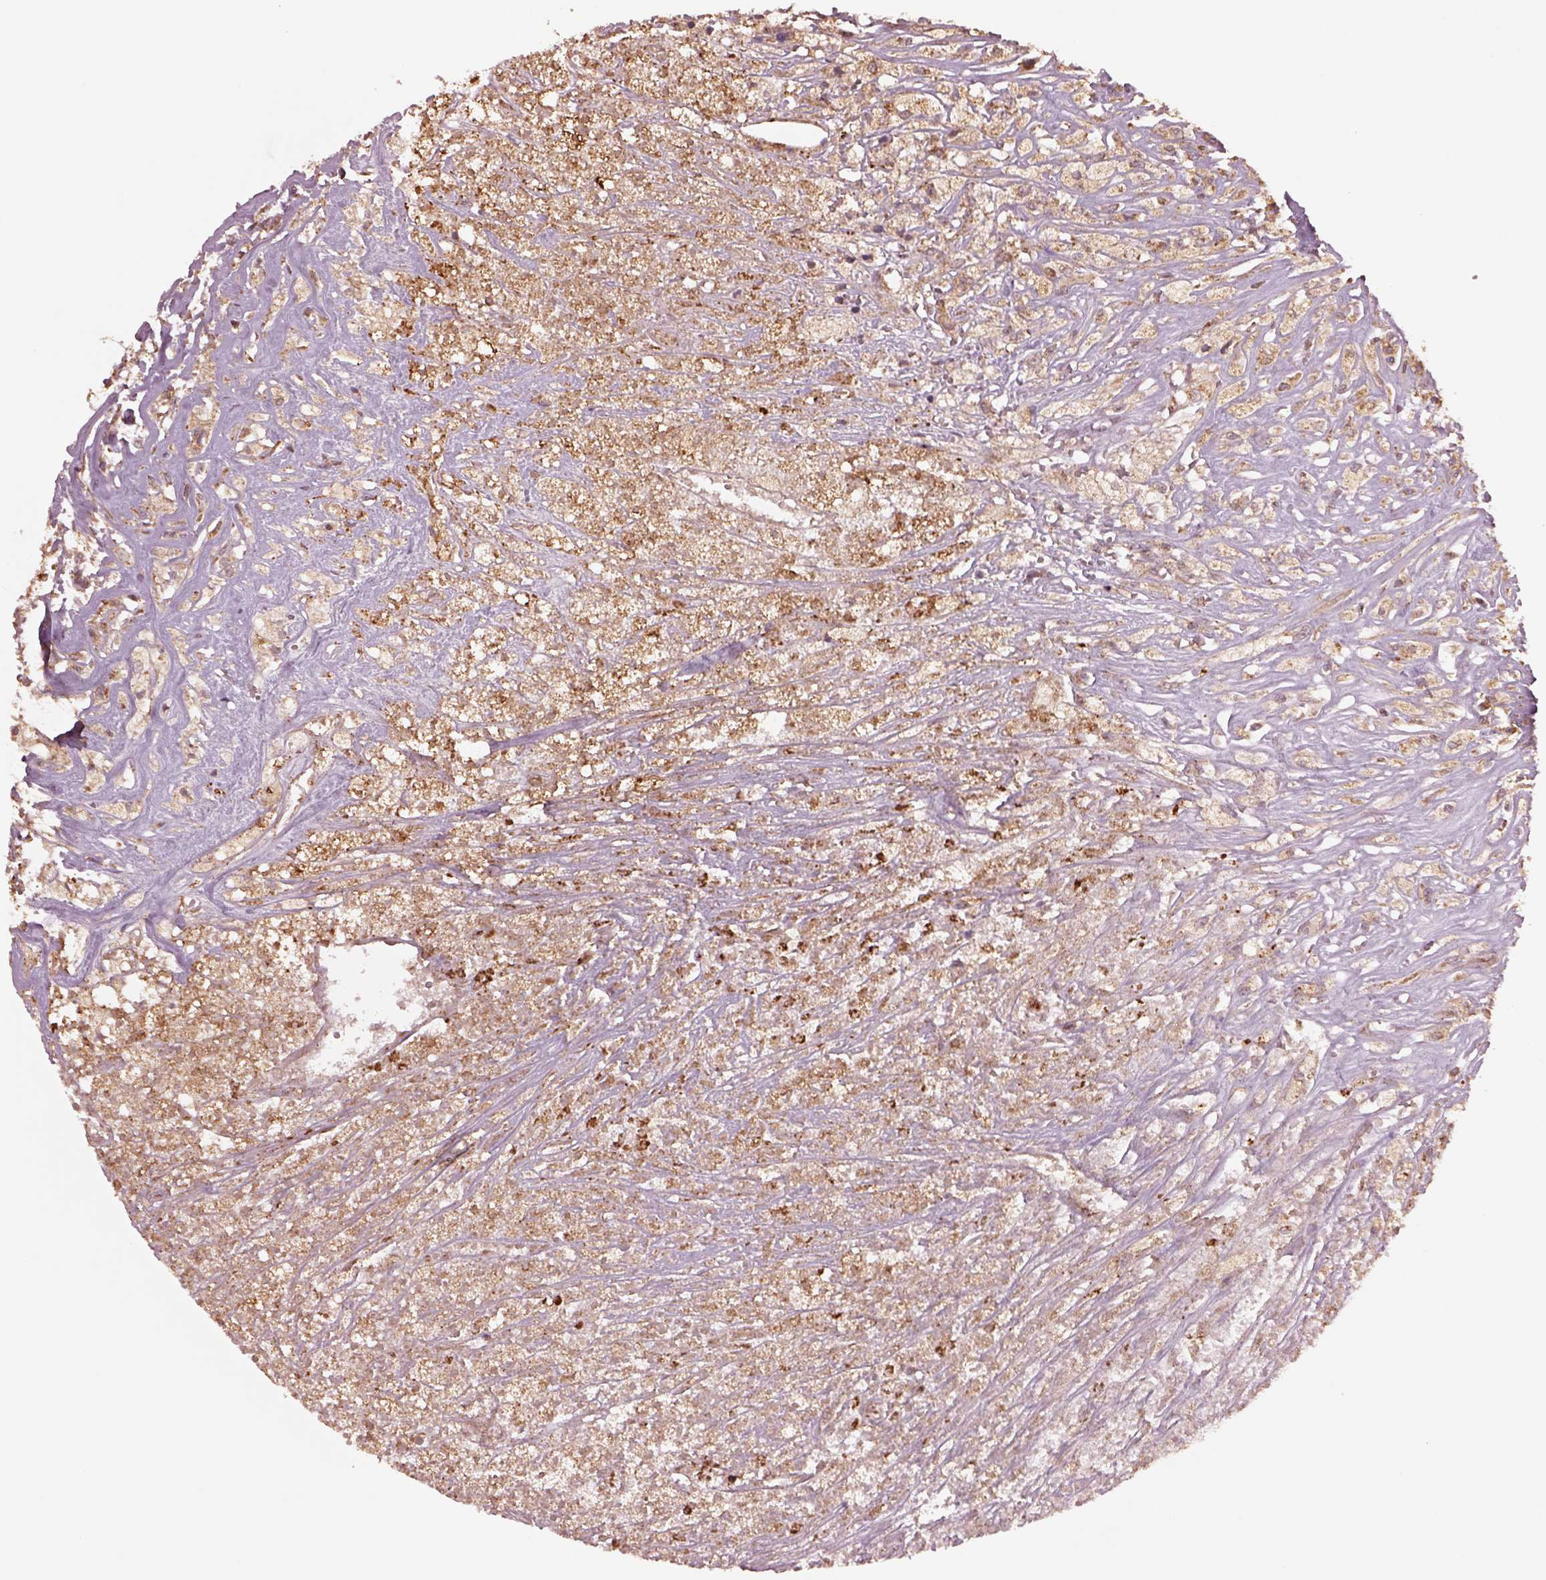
{"staining": {"intensity": "moderate", "quantity": ">75%", "location": "cytoplasmic/membranous"}, "tissue": "testis cancer", "cell_type": "Tumor cells", "image_type": "cancer", "snomed": [{"axis": "morphology", "description": "Necrosis, NOS"}, {"axis": "morphology", "description": "Carcinoma, Embryonal, NOS"}, {"axis": "topography", "description": "Testis"}], "caption": "Immunohistochemistry (IHC) of testis embryonal carcinoma shows medium levels of moderate cytoplasmic/membranous expression in approximately >75% of tumor cells. (IHC, brightfield microscopy, high magnification).", "gene": "SEL1L3", "patient": {"sex": "male", "age": 19}}